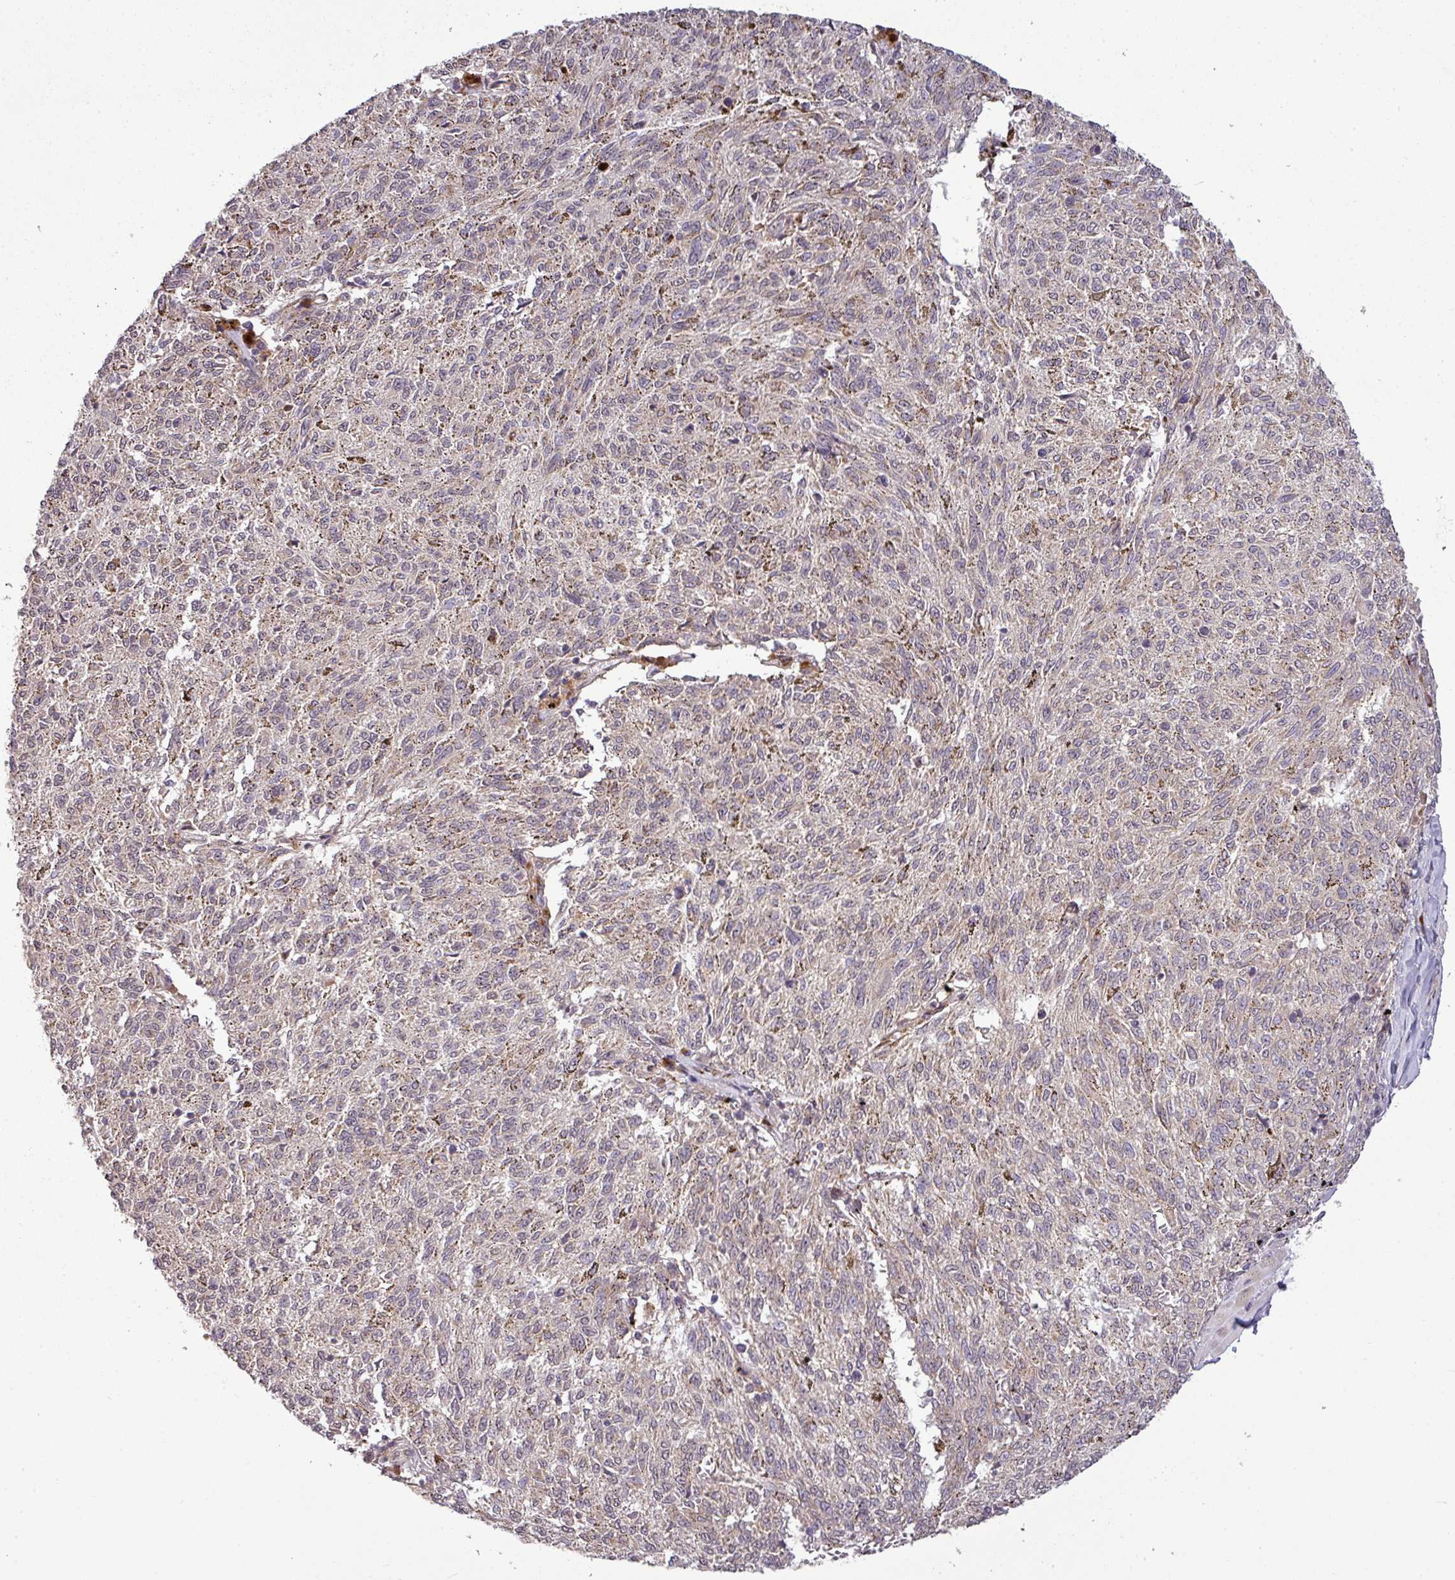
{"staining": {"intensity": "negative", "quantity": "none", "location": "none"}, "tissue": "melanoma", "cell_type": "Tumor cells", "image_type": "cancer", "snomed": [{"axis": "morphology", "description": "Malignant melanoma, NOS"}, {"axis": "topography", "description": "Skin"}], "caption": "IHC photomicrograph of neoplastic tissue: melanoma stained with DAB (3,3'-diaminobenzidine) reveals no significant protein expression in tumor cells.", "gene": "PAPLN", "patient": {"sex": "female", "age": 72}}